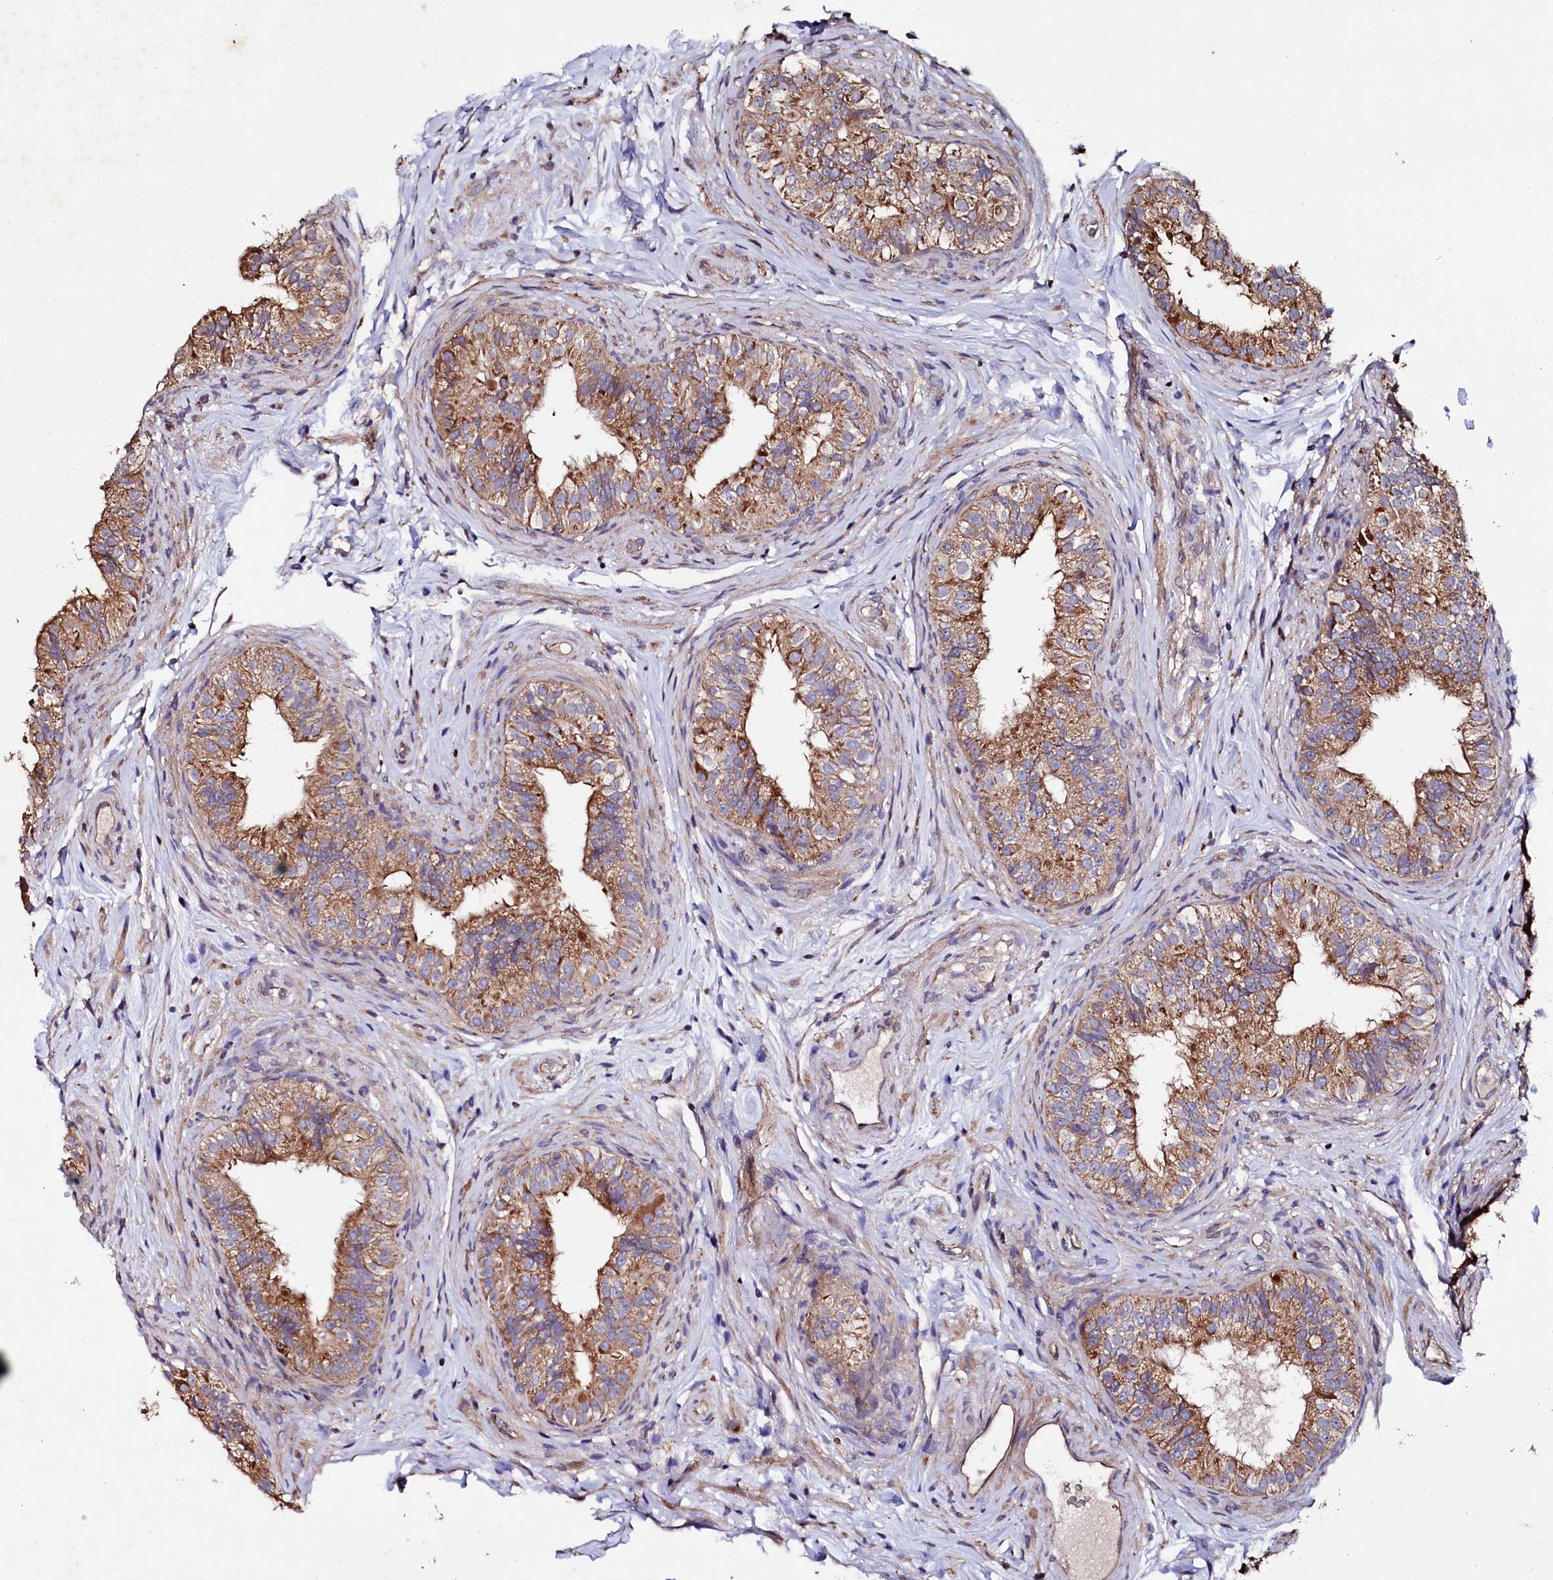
{"staining": {"intensity": "moderate", "quantity": ">75%", "location": "cytoplasmic/membranous"}, "tissue": "epididymis", "cell_type": "Glandular cells", "image_type": "normal", "snomed": [{"axis": "morphology", "description": "Normal tissue, NOS"}, {"axis": "topography", "description": "Epididymis"}], "caption": "Immunohistochemical staining of unremarkable epididymis shows medium levels of moderate cytoplasmic/membranous staining in approximately >75% of glandular cells. Using DAB (brown) and hematoxylin (blue) stains, captured at high magnification using brightfield microscopy.", "gene": "SPRYD3", "patient": {"sex": "male", "age": 49}}